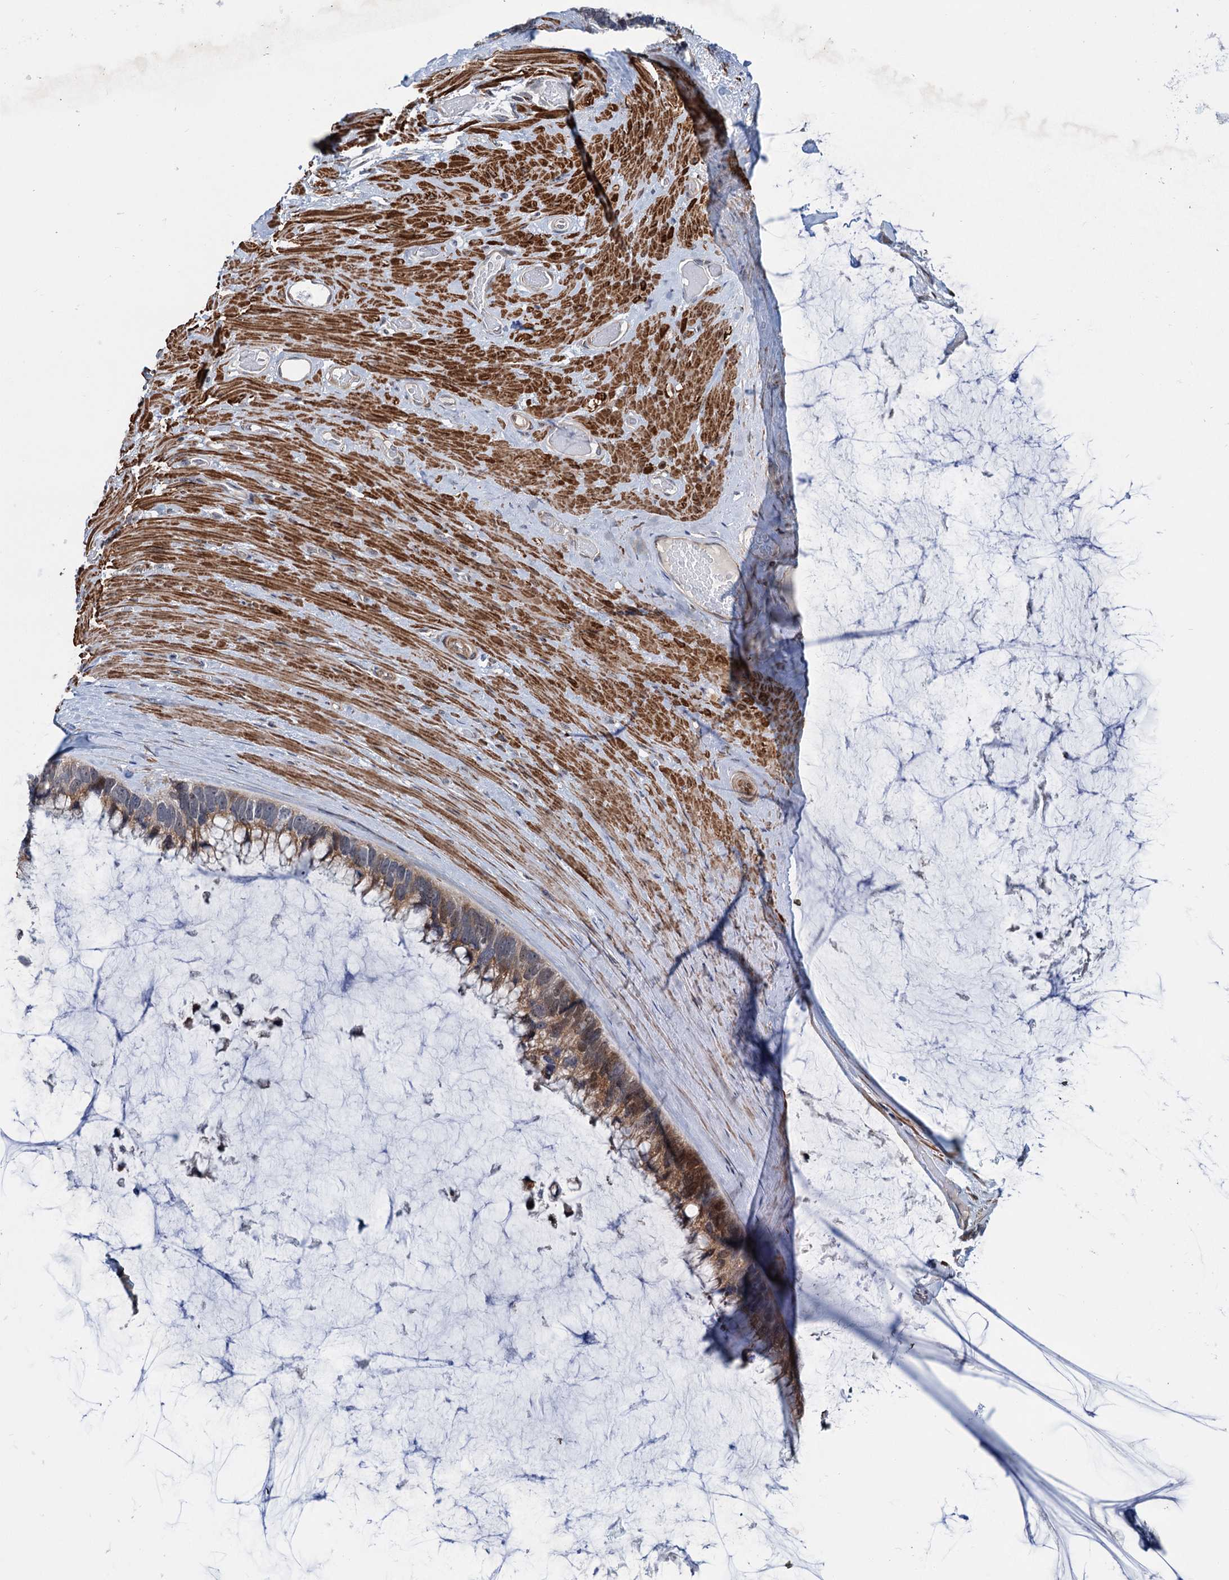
{"staining": {"intensity": "moderate", "quantity": ">75%", "location": "cytoplasmic/membranous"}, "tissue": "ovarian cancer", "cell_type": "Tumor cells", "image_type": "cancer", "snomed": [{"axis": "morphology", "description": "Cystadenocarcinoma, mucinous, NOS"}, {"axis": "topography", "description": "Ovary"}], "caption": "Moderate cytoplasmic/membranous staining for a protein is appreciated in about >75% of tumor cells of ovarian cancer using immunohistochemistry.", "gene": "ELP4", "patient": {"sex": "female", "age": 39}}